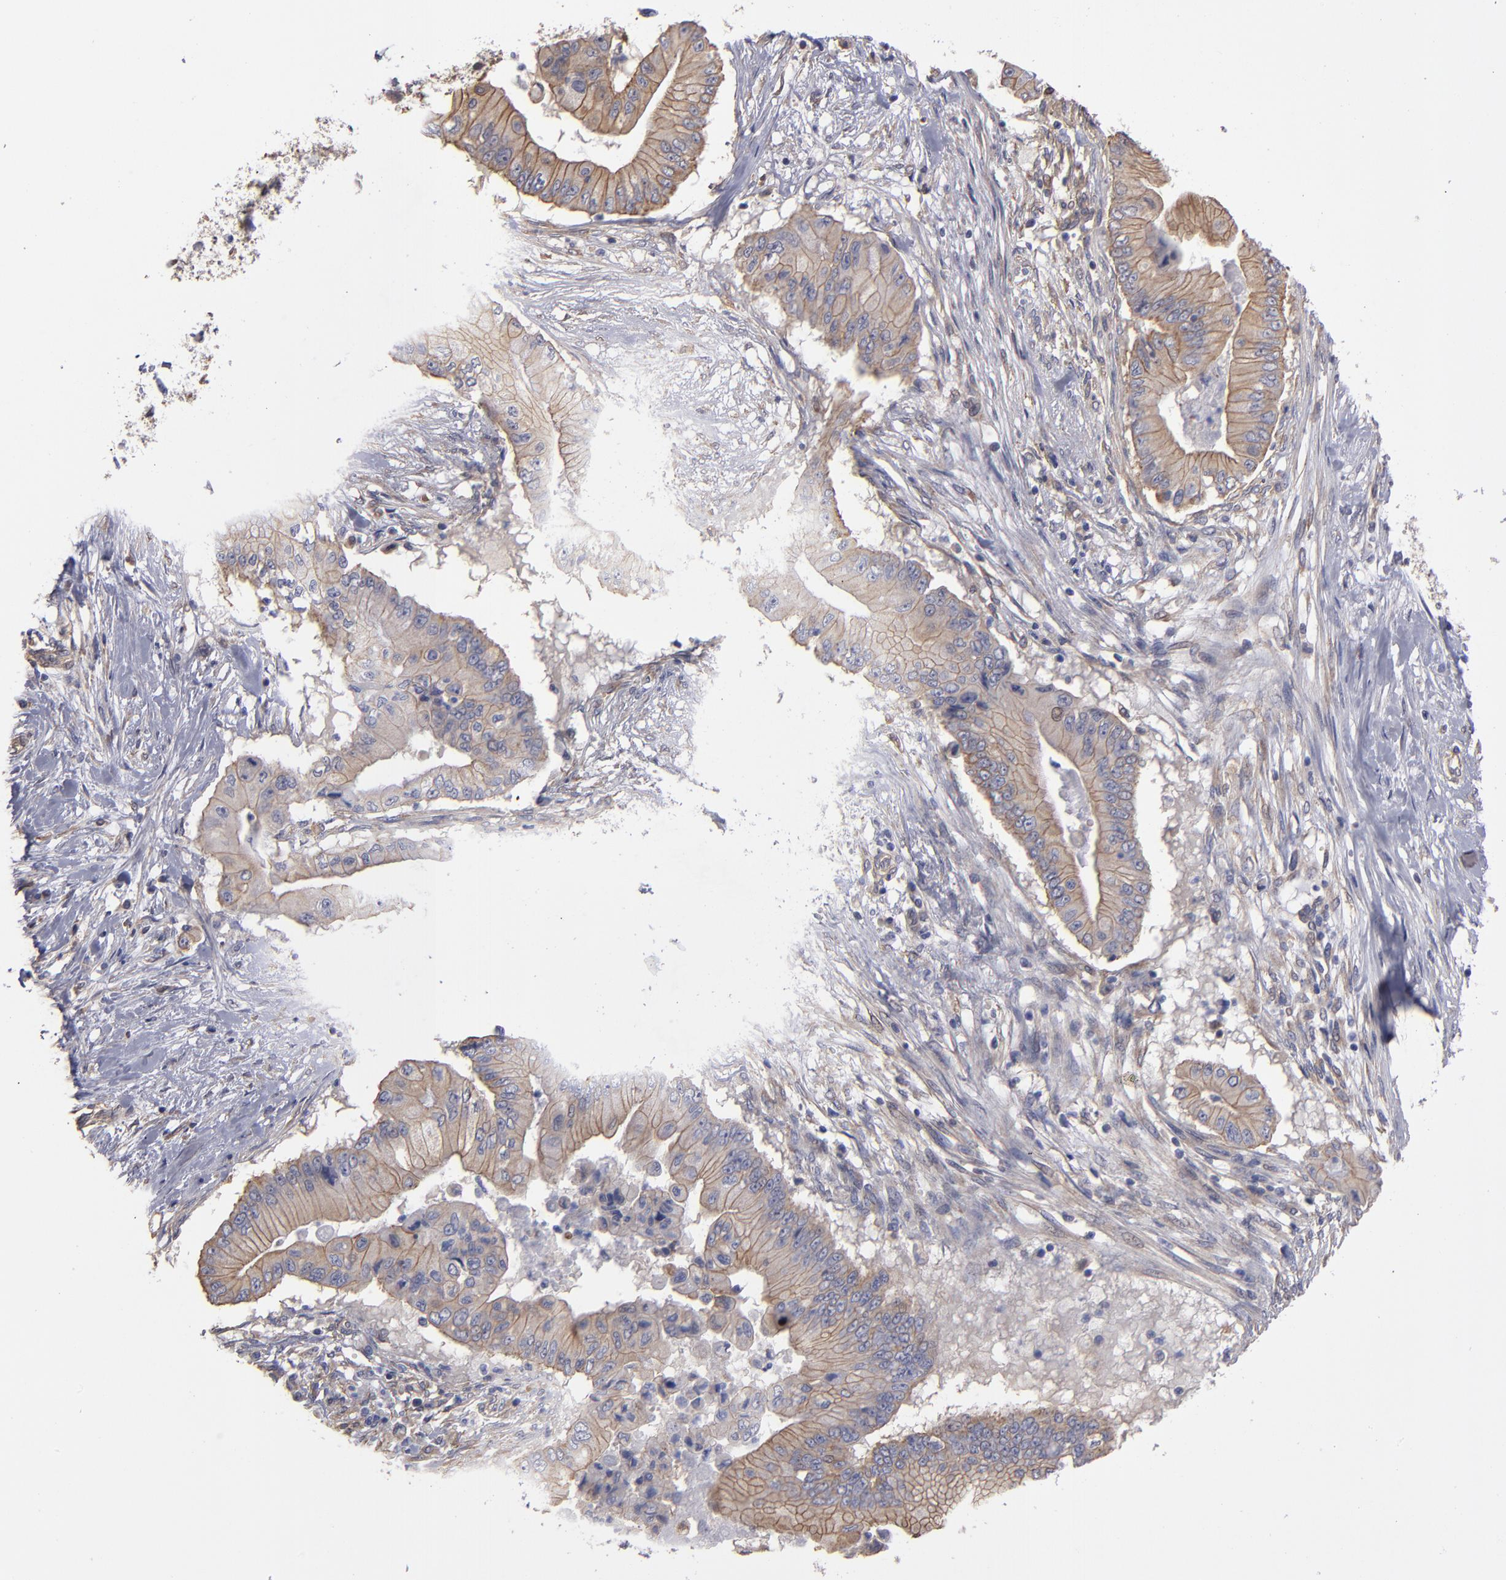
{"staining": {"intensity": "weak", "quantity": ">75%", "location": "cytoplasmic/membranous"}, "tissue": "pancreatic cancer", "cell_type": "Tumor cells", "image_type": "cancer", "snomed": [{"axis": "morphology", "description": "Adenocarcinoma, NOS"}, {"axis": "topography", "description": "Pancreas"}], "caption": "High-magnification brightfield microscopy of adenocarcinoma (pancreatic) stained with DAB (brown) and counterstained with hematoxylin (blue). tumor cells exhibit weak cytoplasmic/membranous positivity is appreciated in approximately>75% of cells.", "gene": "NDRG2", "patient": {"sex": "male", "age": 62}}